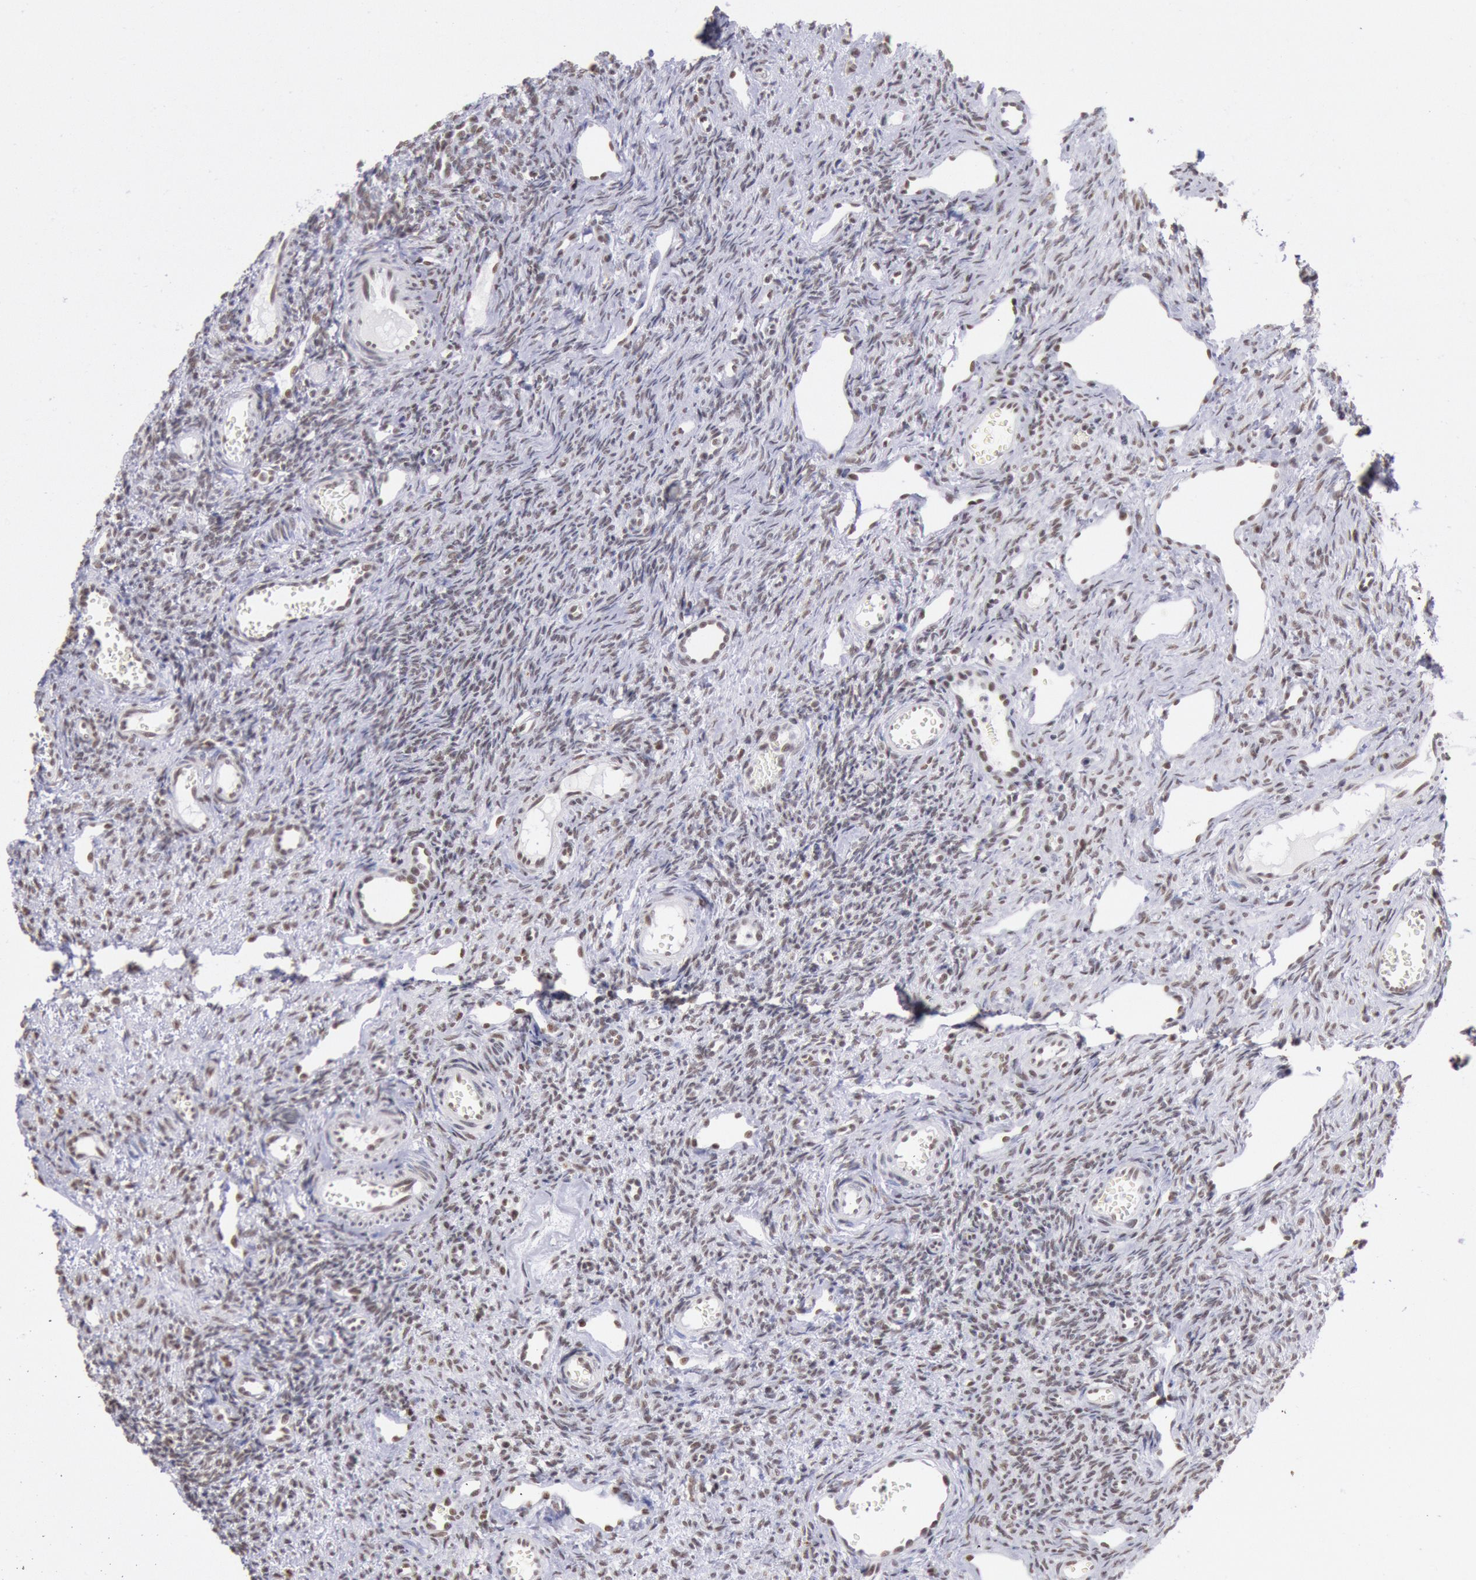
{"staining": {"intensity": "weak", "quantity": ">75%", "location": "nuclear"}, "tissue": "ovary", "cell_type": "Follicle cells", "image_type": "normal", "snomed": [{"axis": "morphology", "description": "Normal tissue, NOS"}, {"axis": "topography", "description": "Ovary"}], "caption": "The immunohistochemical stain shows weak nuclear staining in follicle cells of normal ovary. Ihc stains the protein in brown and the nuclei are stained blue.", "gene": "SNRPD3", "patient": {"sex": "female", "age": 33}}